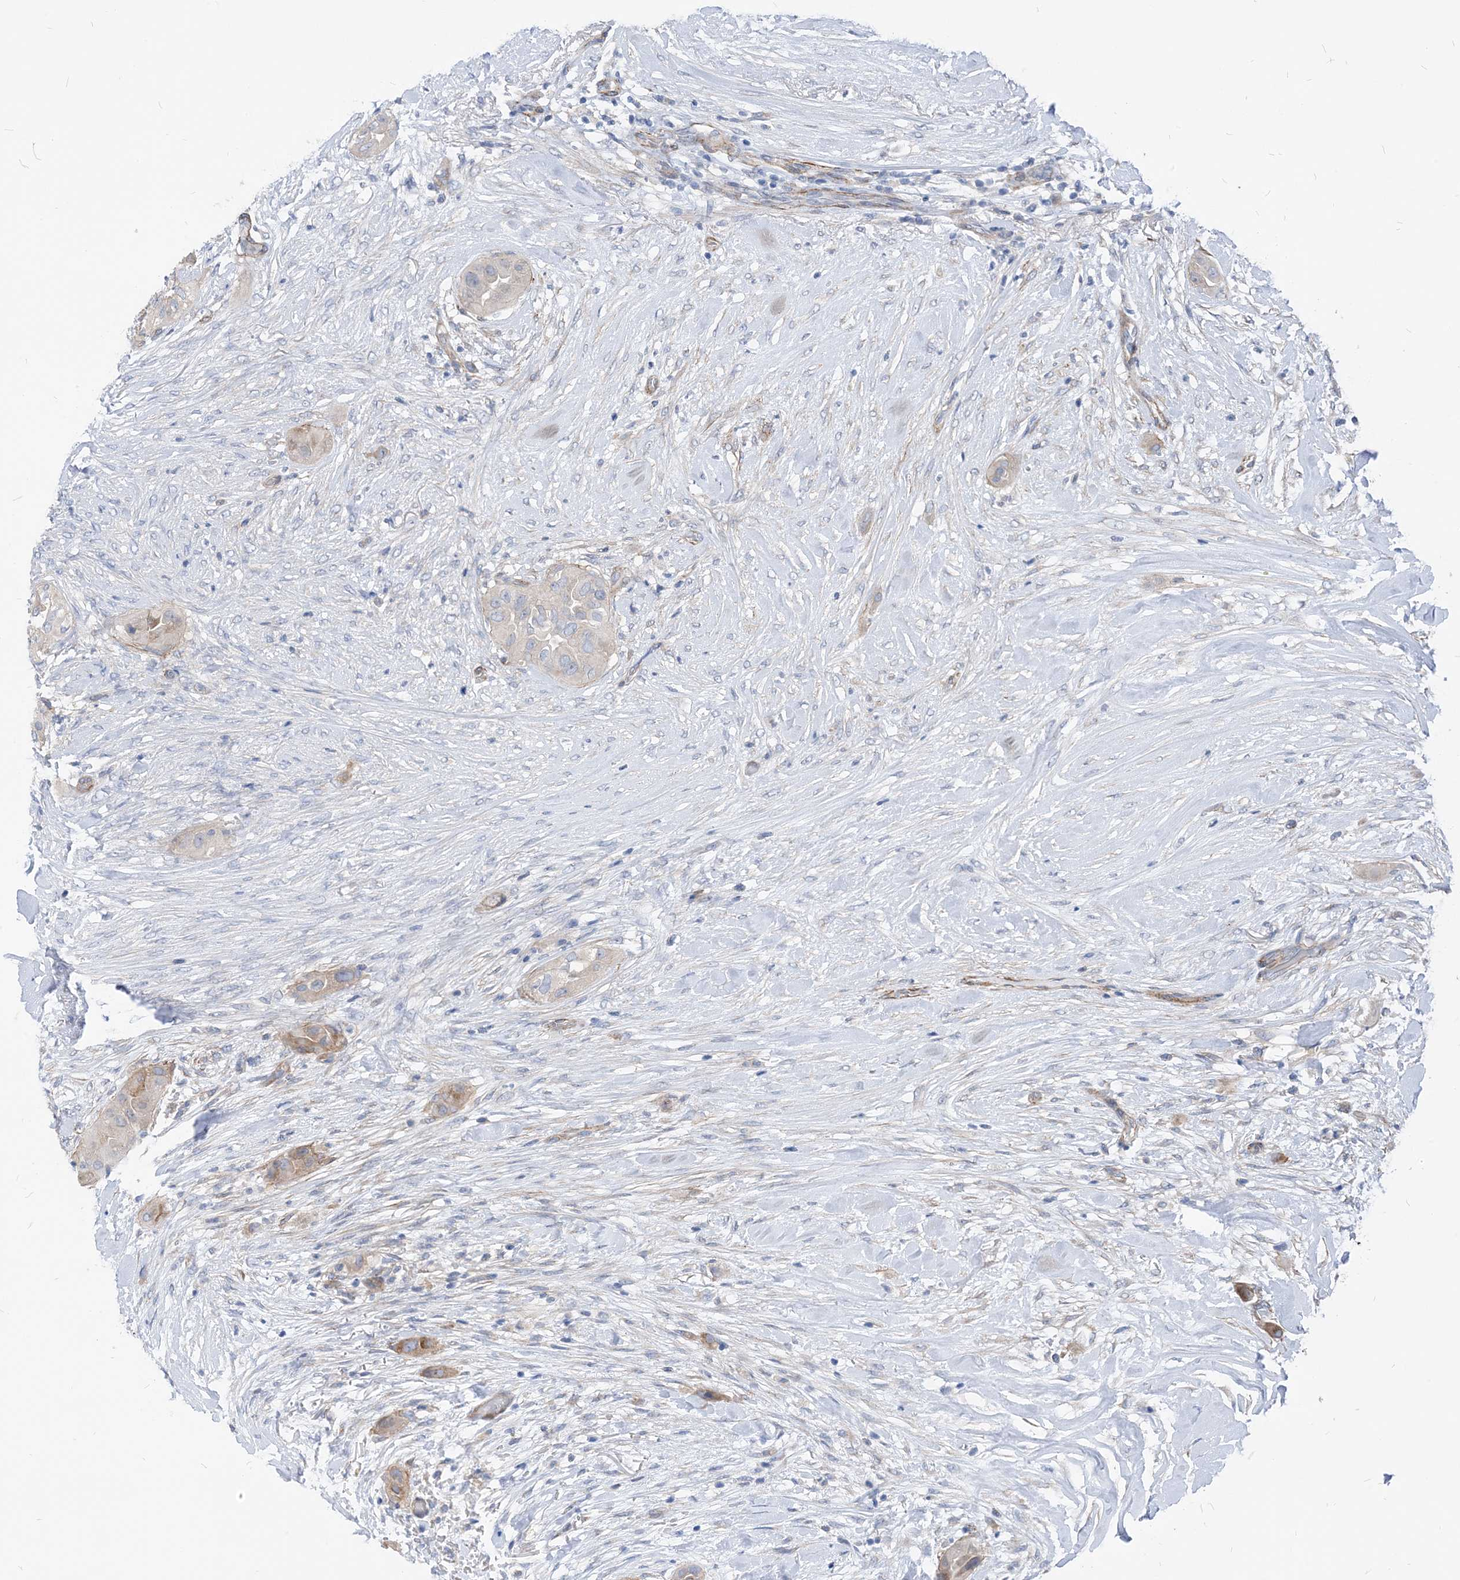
{"staining": {"intensity": "weak", "quantity": "<25%", "location": "cytoplasmic/membranous"}, "tissue": "thyroid cancer", "cell_type": "Tumor cells", "image_type": "cancer", "snomed": [{"axis": "morphology", "description": "Papillary adenocarcinoma, NOS"}, {"axis": "topography", "description": "Thyroid gland"}], "caption": "Protein analysis of thyroid papillary adenocarcinoma exhibits no significant staining in tumor cells. Brightfield microscopy of immunohistochemistry stained with DAB (brown) and hematoxylin (blue), captured at high magnification.", "gene": "PLEKHA3", "patient": {"sex": "female", "age": 59}}